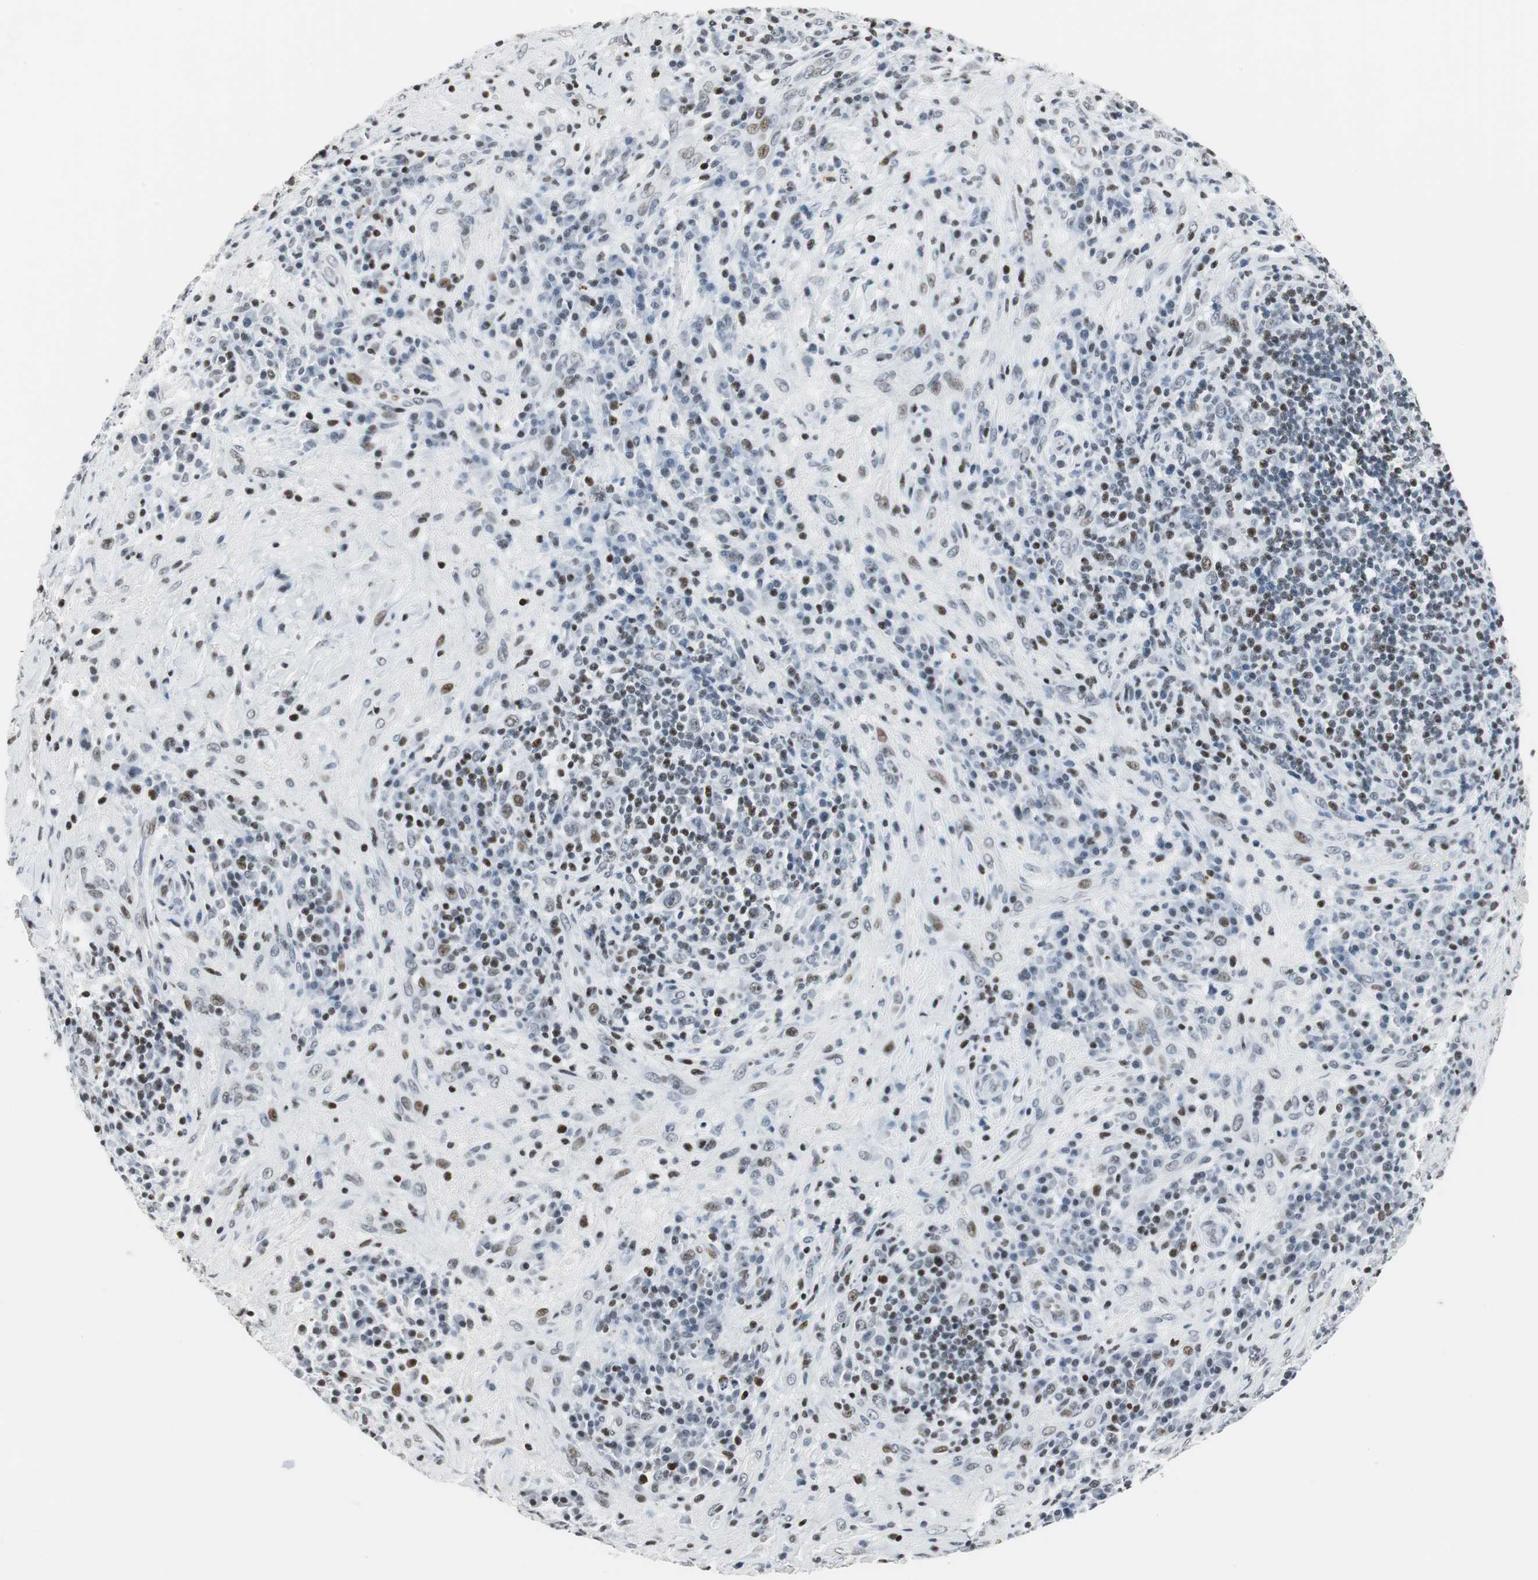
{"staining": {"intensity": "negative", "quantity": "none", "location": "none"}, "tissue": "lymphoma", "cell_type": "Tumor cells", "image_type": "cancer", "snomed": [{"axis": "morphology", "description": "Hodgkin's disease, NOS"}, {"axis": "topography", "description": "Lymph node"}], "caption": "Immunohistochemistry of human Hodgkin's disease demonstrates no positivity in tumor cells.", "gene": "RBBP4", "patient": {"sex": "female", "age": 25}}